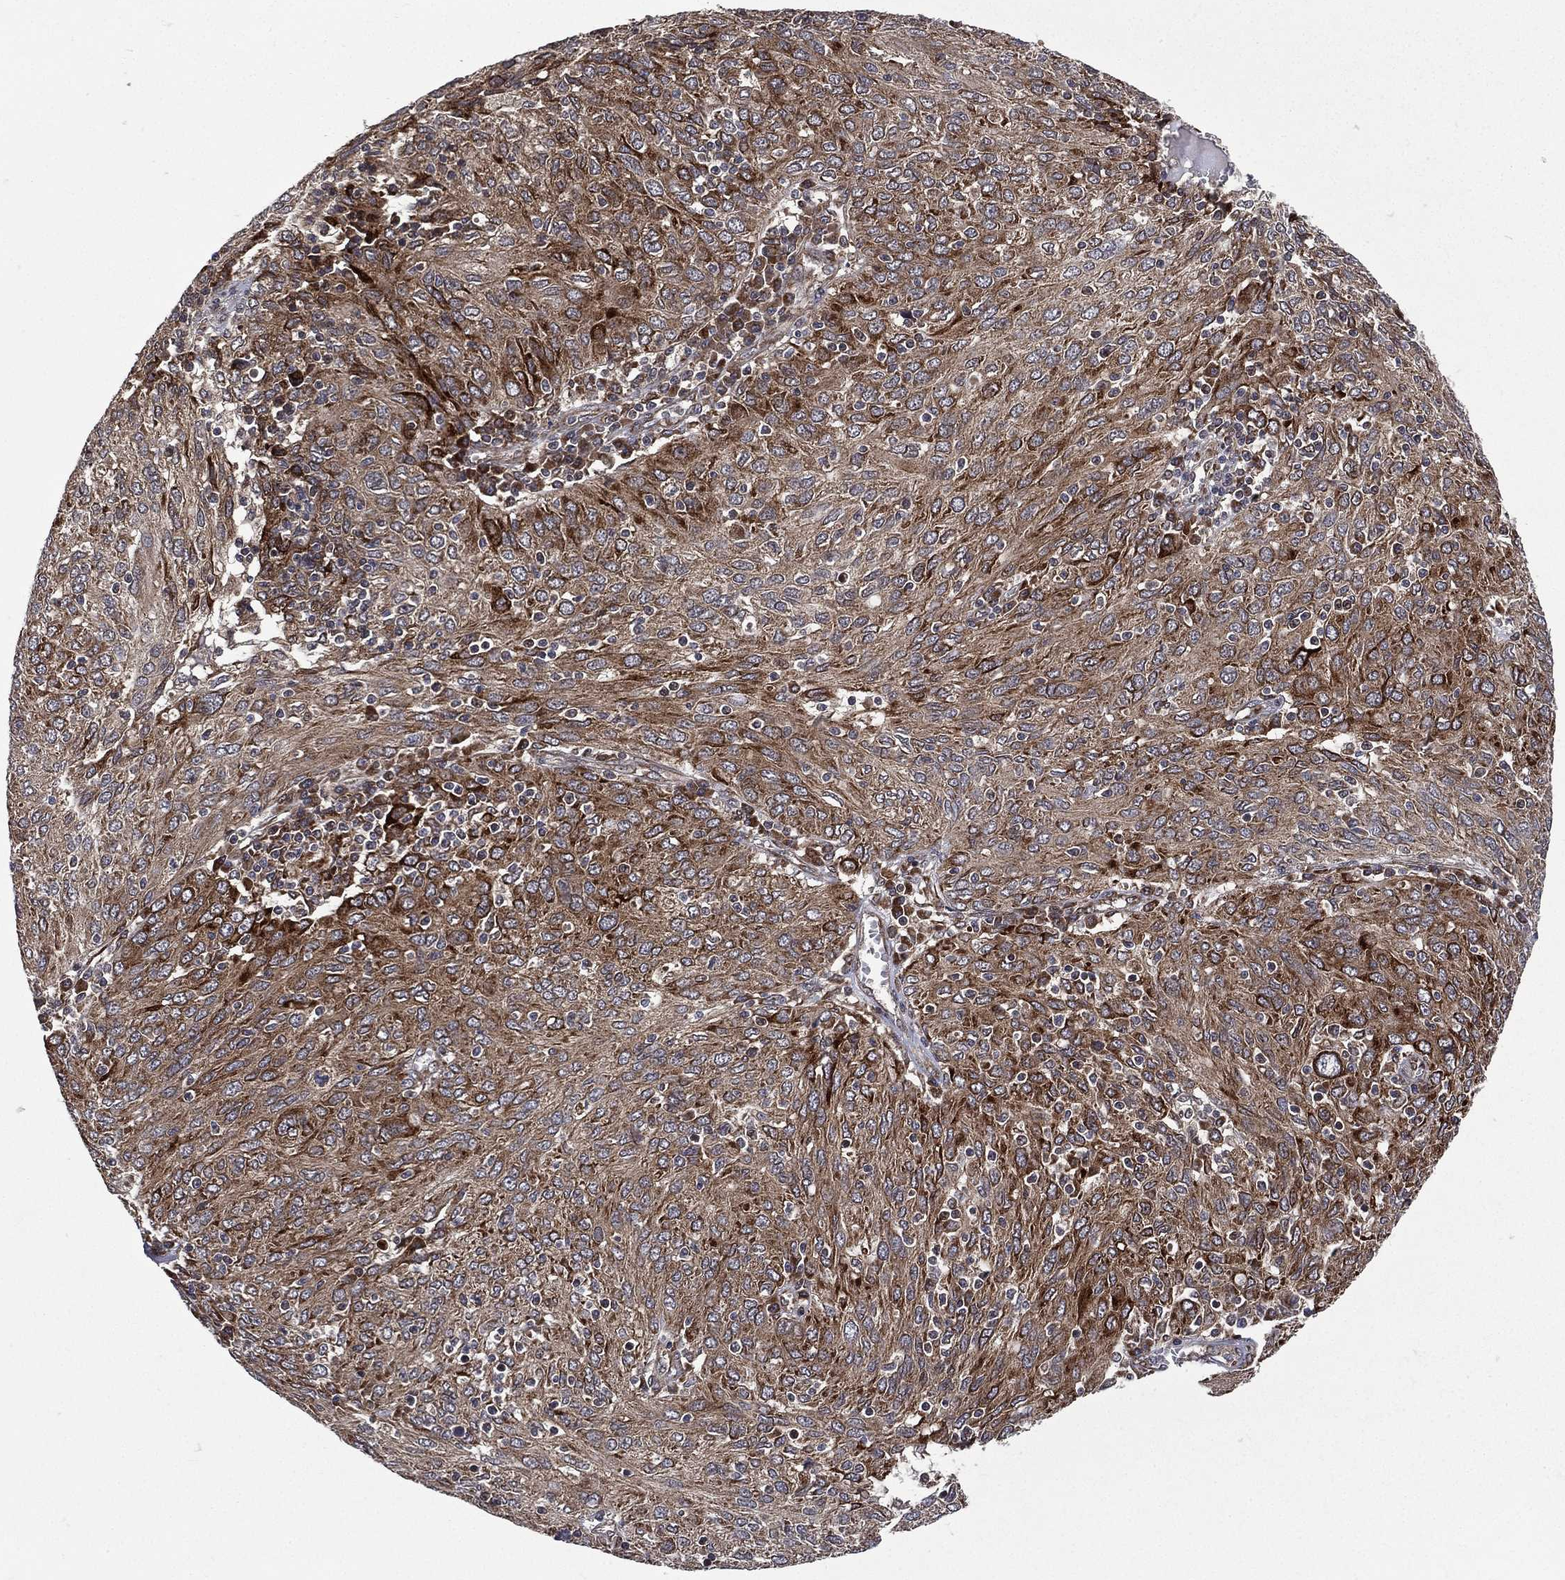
{"staining": {"intensity": "strong", "quantity": "25%-75%", "location": "cytoplasmic/membranous"}, "tissue": "ovarian cancer", "cell_type": "Tumor cells", "image_type": "cancer", "snomed": [{"axis": "morphology", "description": "Carcinoma, endometroid"}, {"axis": "topography", "description": "Ovary"}], "caption": "IHC micrograph of neoplastic tissue: human ovarian endometroid carcinoma stained using IHC demonstrates high levels of strong protein expression localized specifically in the cytoplasmic/membranous of tumor cells, appearing as a cytoplasmic/membranous brown color.", "gene": "RAB11FIP4", "patient": {"sex": "female", "age": 50}}